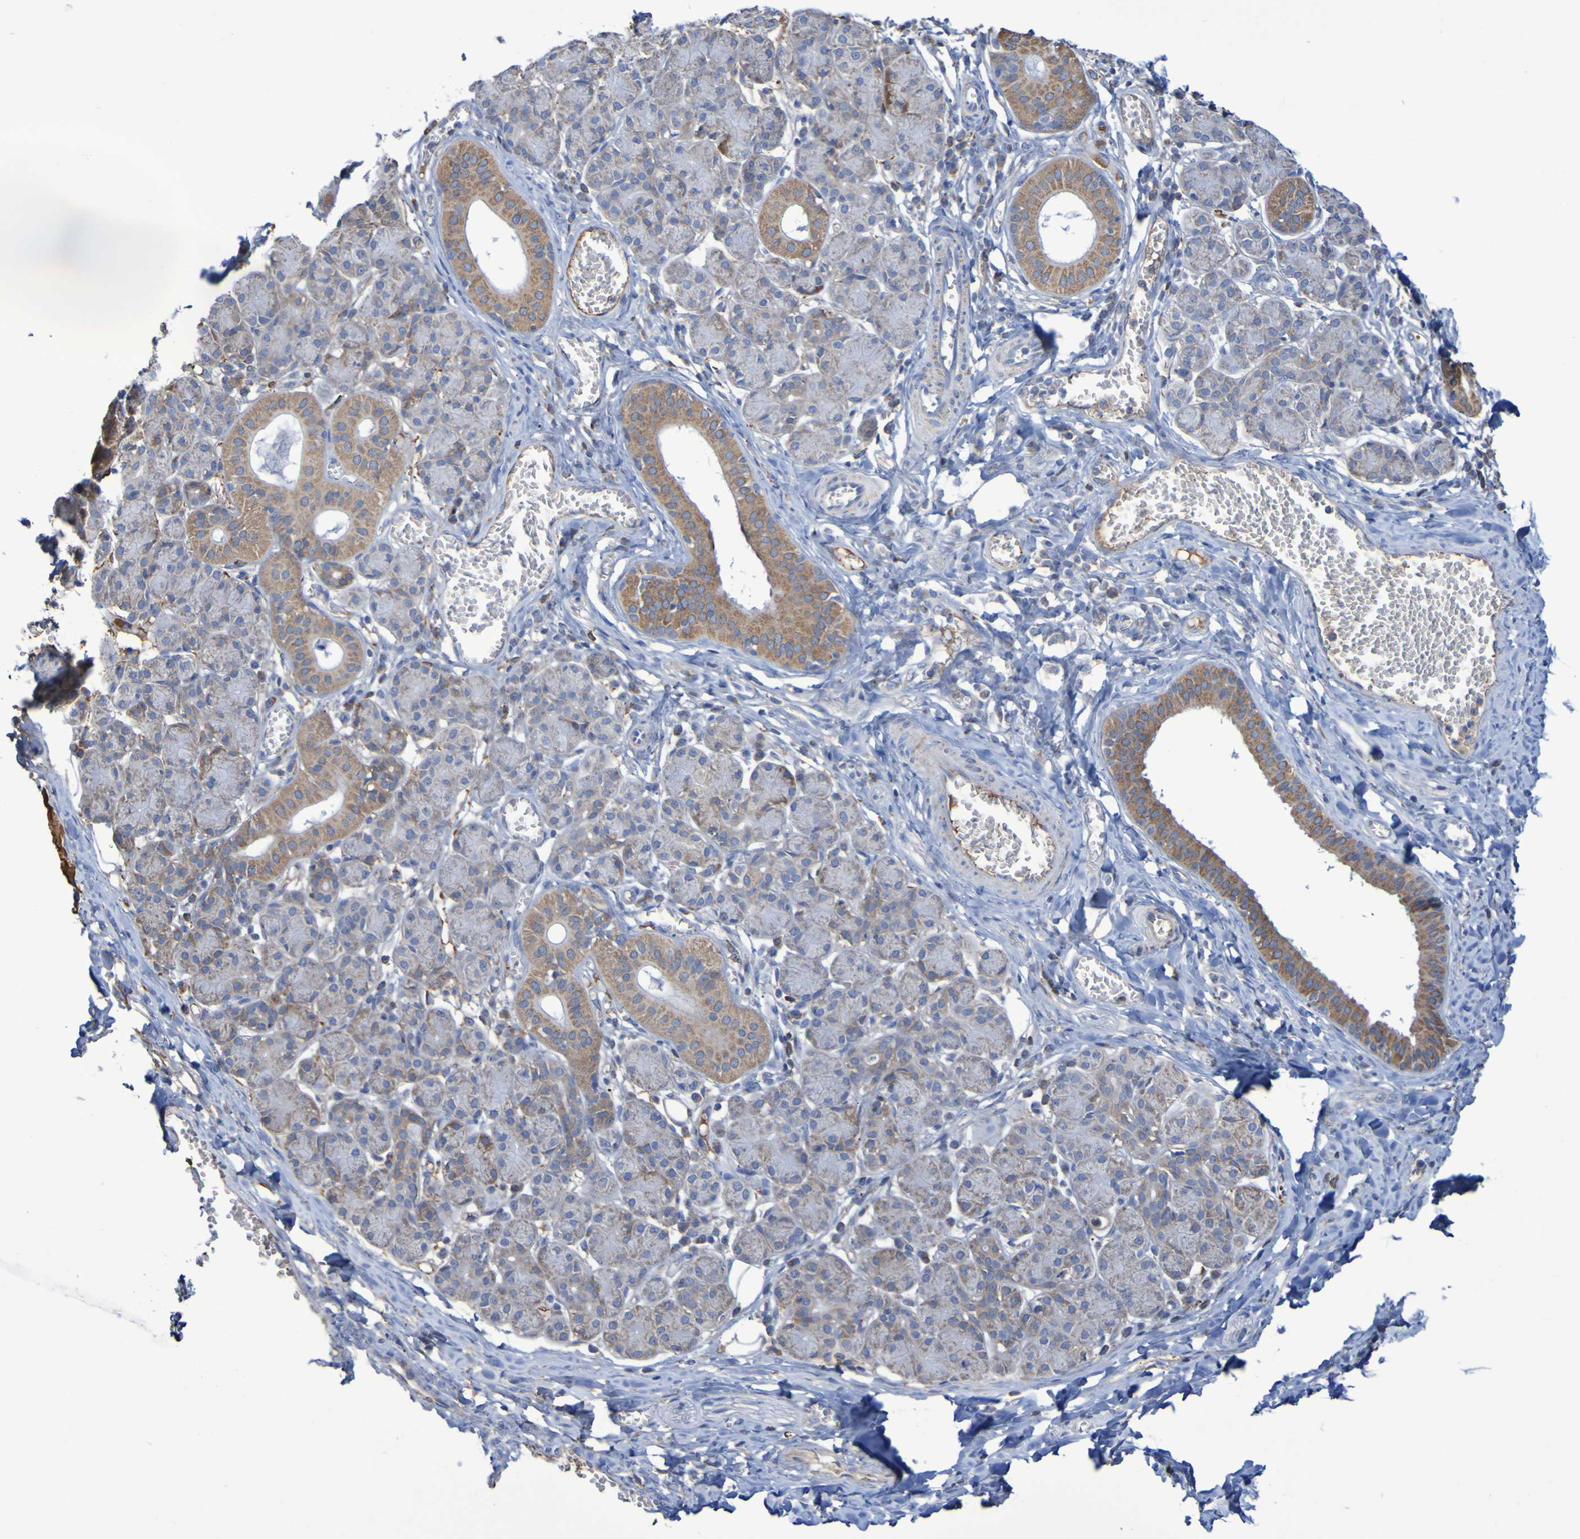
{"staining": {"intensity": "moderate", "quantity": "25%-75%", "location": "cytoplasmic/membranous"}, "tissue": "salivary gland", "cell_type": "Glandular cells", "image_type": "normal", "snomed": [{"axis": "morphology", "description": "Normal tissue, NOS"}, {"axis": "morphology", "description": "Inflammation, NOS"}, {"axis": "topography", "description": "Lymph node"}, {"axis": "topography", "description": "Salivary gland"}], "caption": "Glandular cells display moderate cytoplasmic/membranous expression in about 25%-75% of cells in benign salivary gland. (DAB = brown stain, brightfield microscopy at high magnification).", "gene": "CNTN2", "patient": {"sex": "male", "age": 3}}